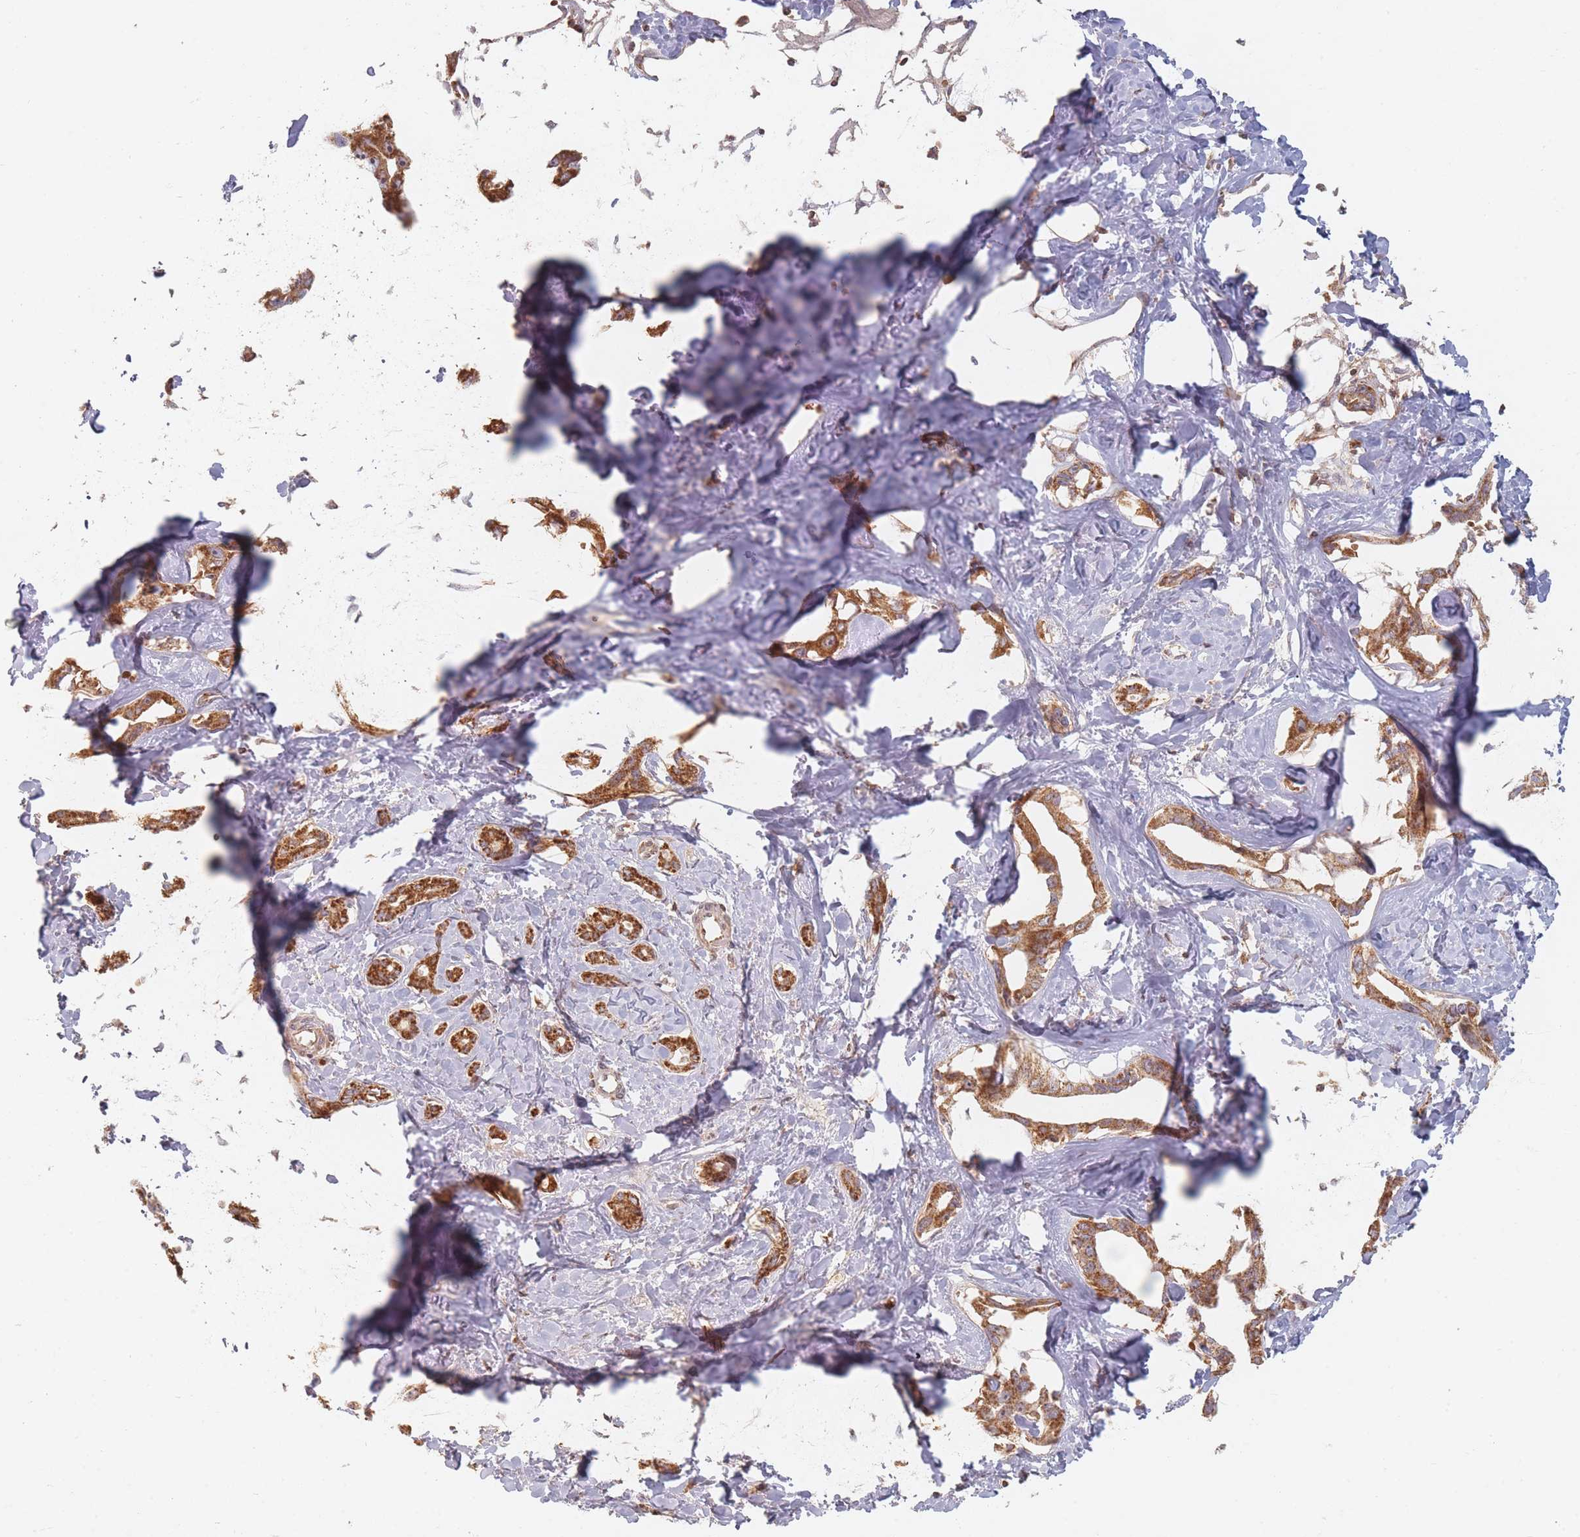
{"staining": {"intensity": "strong", "quantity": ">75%", "location": "cytoplasmic/membranous"}, "tissue": "liver cancer", "cell_type": "Tumor cells", "image_type": "cancer", "snomed": [{"axis": "morphology", "description": "Cholangiocarcinoma"}, {"axis": "topography", "description": "Liver"}], "caption": "Immunohistochemistry (IHC) of human liver cholangiocarcinoma displays high levels of strong cytoplasmic/membranous positivity in about >75% of tumor cells. (DAB (3,3'-diaminobenzidine) IHC with brightfield microscopy, high magnification).", "gene": "OR2M4", "patient": {"sex": "male", "age": 59}}